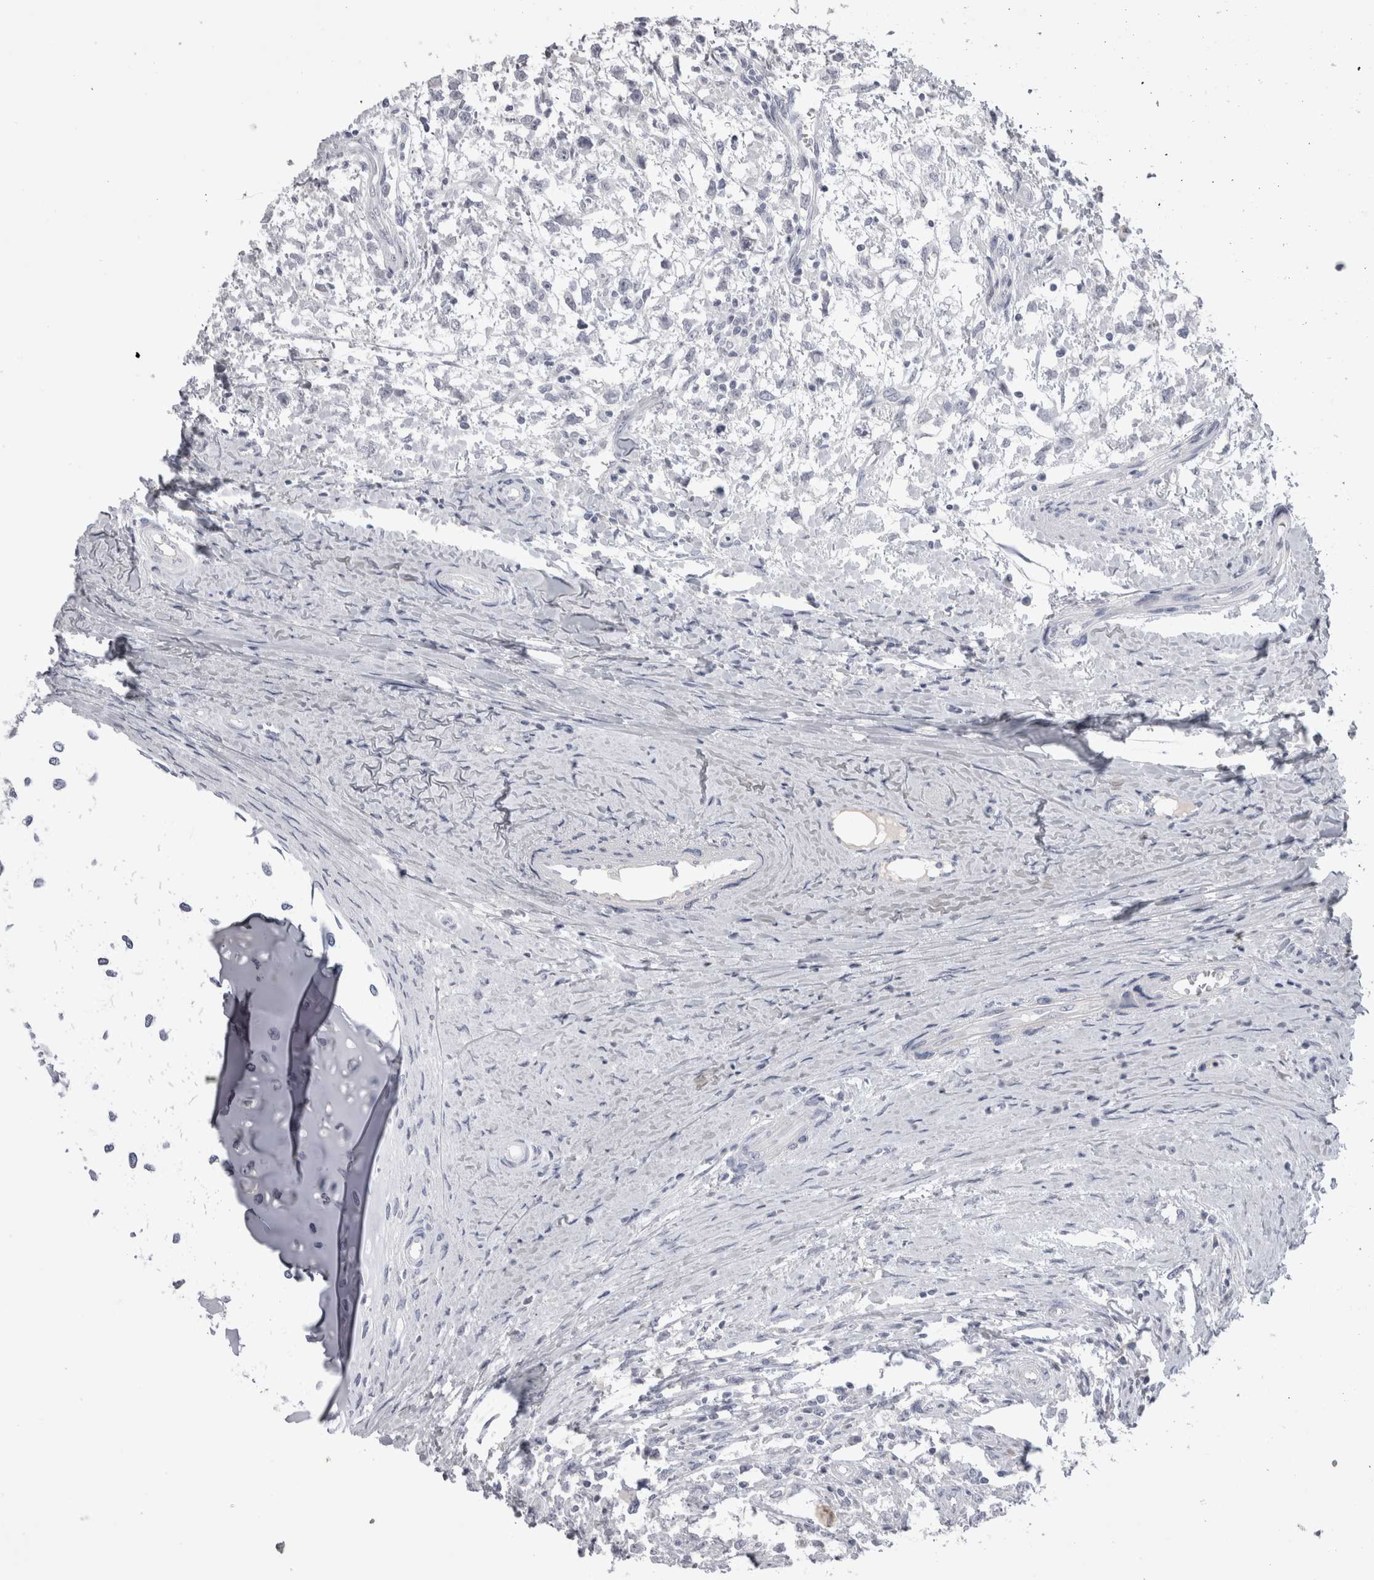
{"staining": {"intensity": "negative", "quantity": "none", "location": "none"}, "tissue": "testis cancer", "cell_type": "Tumor cells", "image_type": "cancer", "snomed": [{"axis": "morphology", "description": "Seminoma, NOS"}, {"axis": "morphology", "description": "Carcinoma, Embryonal, NOS"}, {"axis": "topography", "description": "Testis"}], "caption": "Immunohistochemistry (IHC) photomicrograph of neoplastic tissue: human testis embryonal carcinoma stained with DAB (3,3'-diaminobenzidine) displays no significant protein expression in tumor cells.", "gene": "ADAM2", "patient": {"sex": "male", "age": 51}}